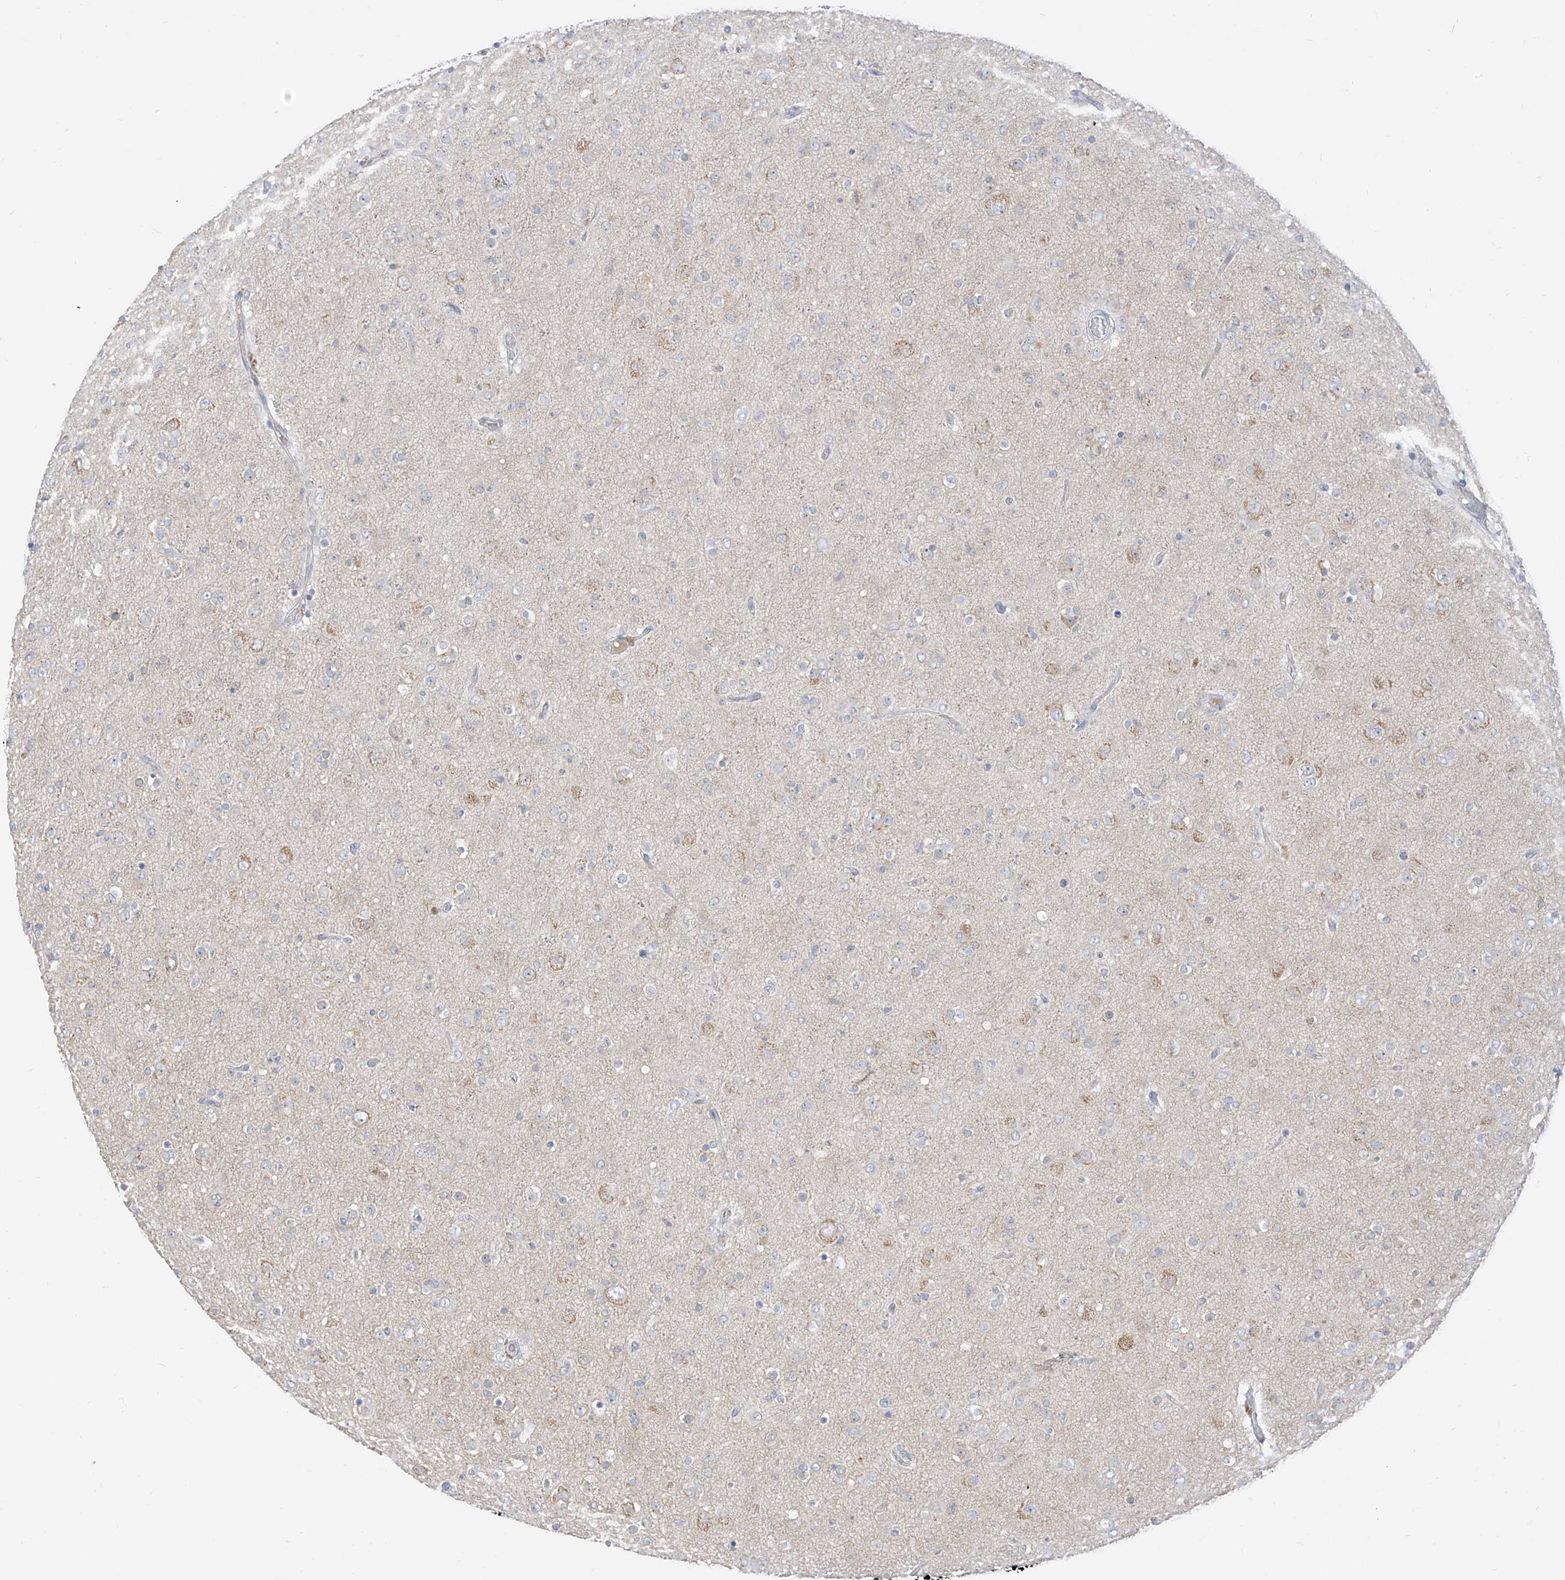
{"staining": {"intensity": "negative", "quantity": "none", "location": "none"}, "tissue": "glioma", "cell_type": "Tumor cells", "image_type": "cancer", "snomed": [{"axis": "morphology", "description": "Glioma, malignant, Low grade"}, {"axis": "topography", "description": "Brain"}], "caption": "Protein analysis of malignant glioma (low-grade) displays no significant positivity in tumor cells.", "gene": "C2orf42", "patient": {"sex": "male", "age": 65}}